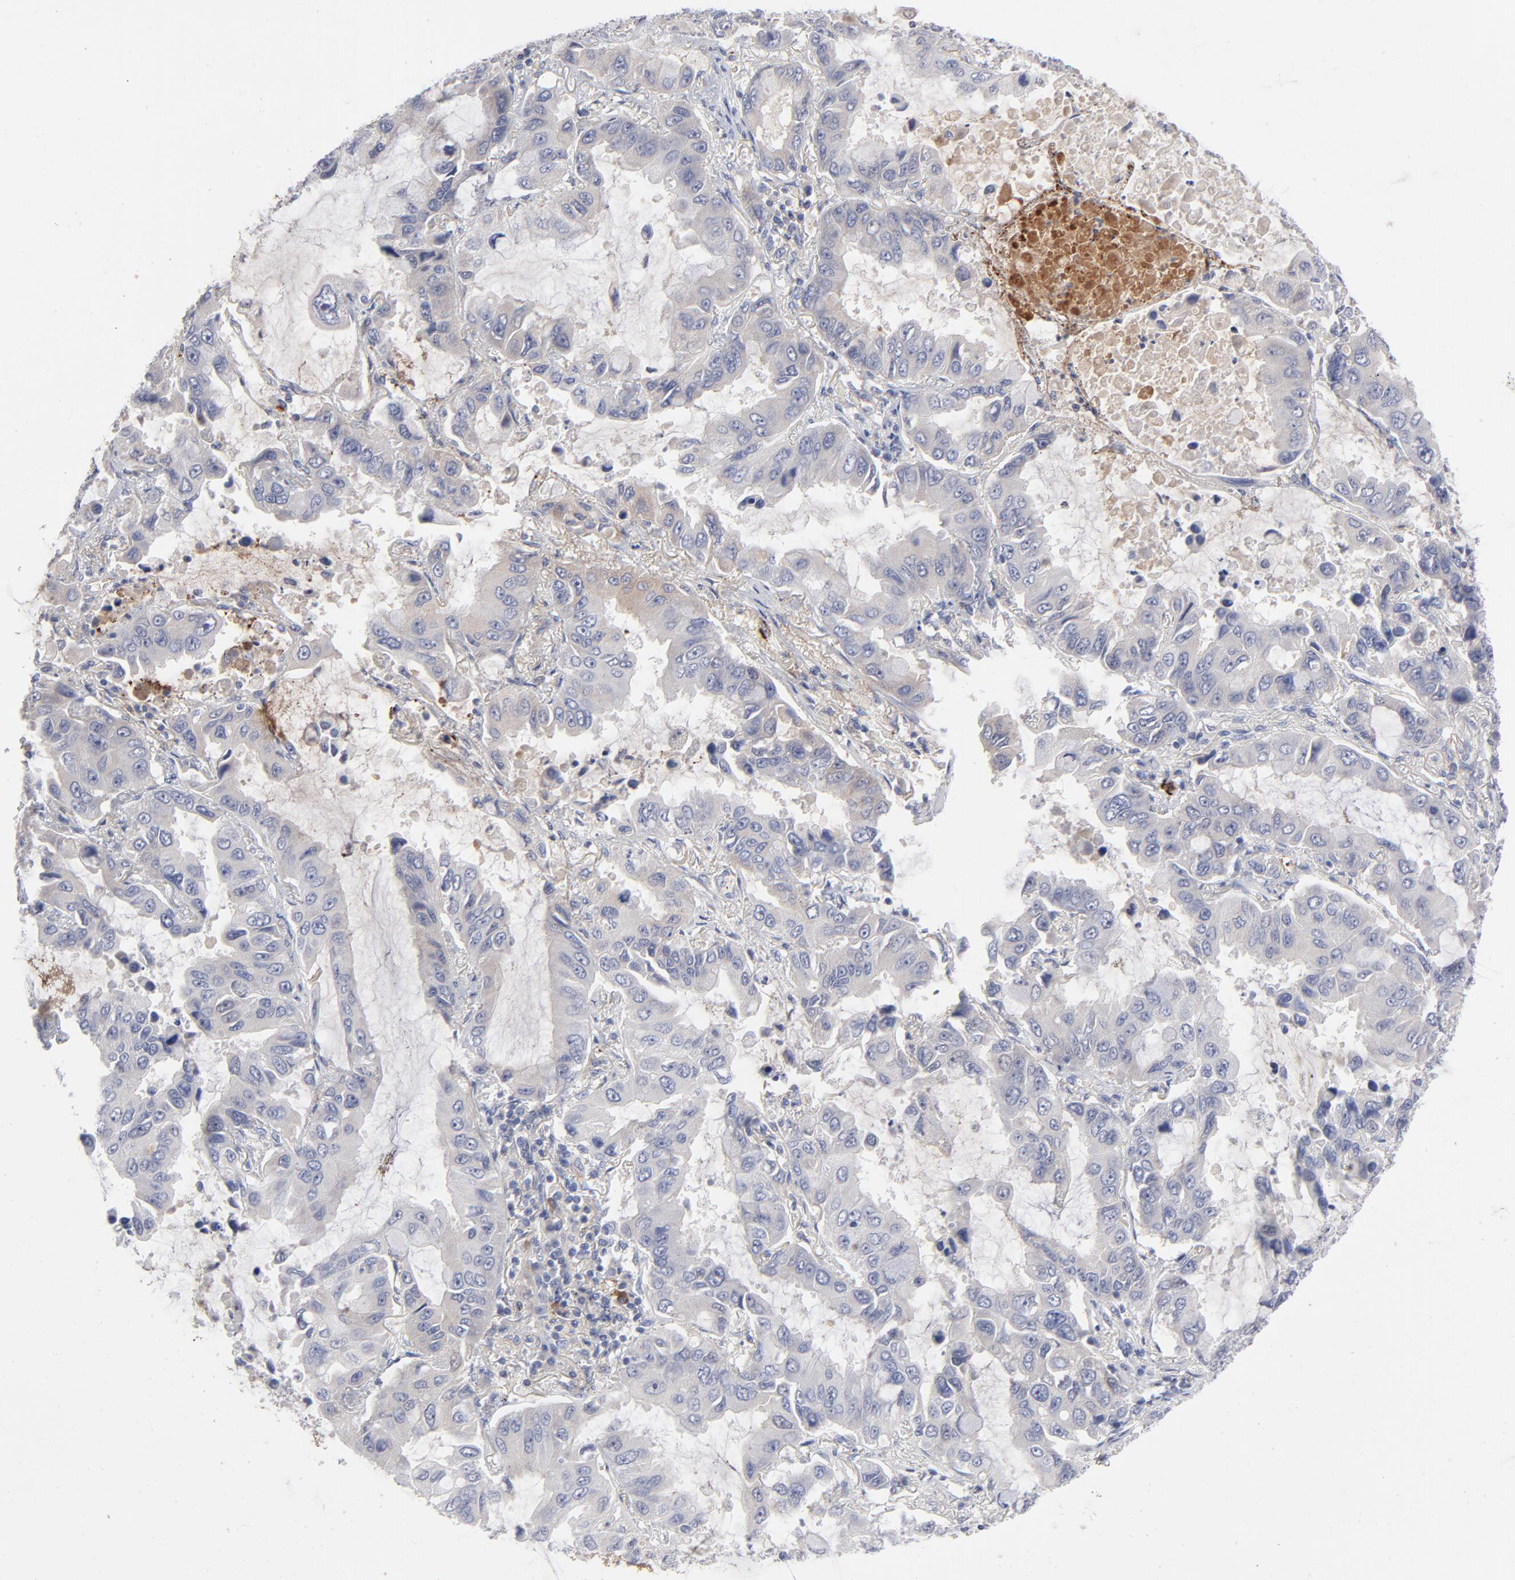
{"staining": {"intensity": "negative", "quantity": "none", "location": "none"}, "tissue": "lung cancer", "cell_type": "Tumor cells", "image_type": "cancer", "snomed": [{"axis": "morphology", "description": "Adenocarcinoma, NOS"}, {"axis": "topography", "description": "Lung"}], "caption": "An immunohistochemistry (IHC) micrograph of lung cancer is shown. There is no staining in tumor cells of lung cancer.", "gene": "CCR3", "patient": {"sex": "male", "age": 64}}